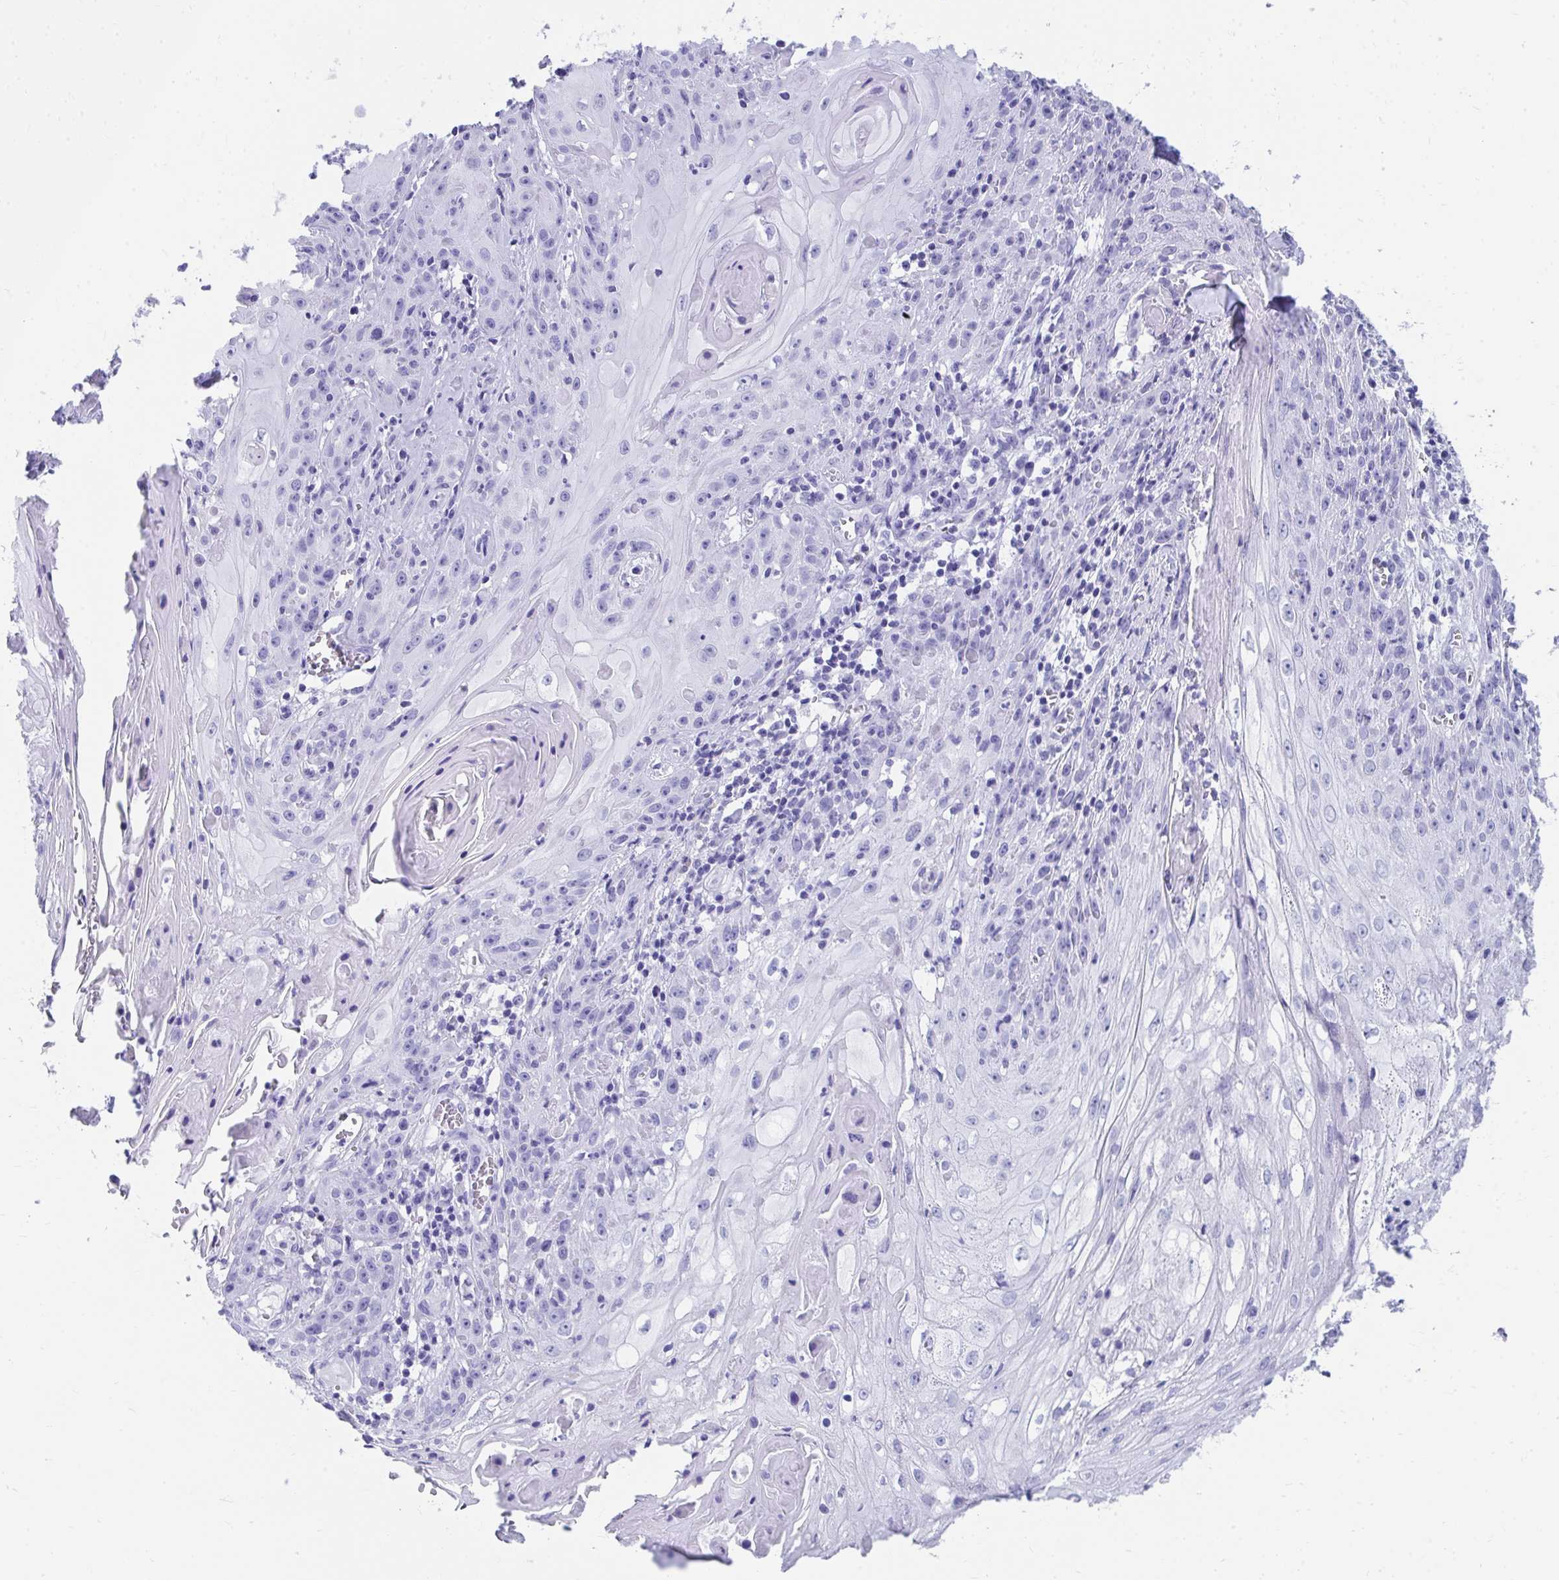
{"staining": {"intensity": "negative", "quantity": "none", "location": "none"}, "tissue": "skin cancer", "cell_type": "Tumor cells", "image_type": "cancer", "snomed": [{"axis": "morphology", "description": "Squamous cell carcinoma, NOS"}, {"axis": "topography", "description": "Skin"}, {"axis": "topography", "description": "Vulva"}], "caption": "Immunohistochemical staining of squamous cell carcinoma (skin) displays no significant expression in tumor cells.", "gene": "HGD", "patient": {"sex": "female", "age": 76}}